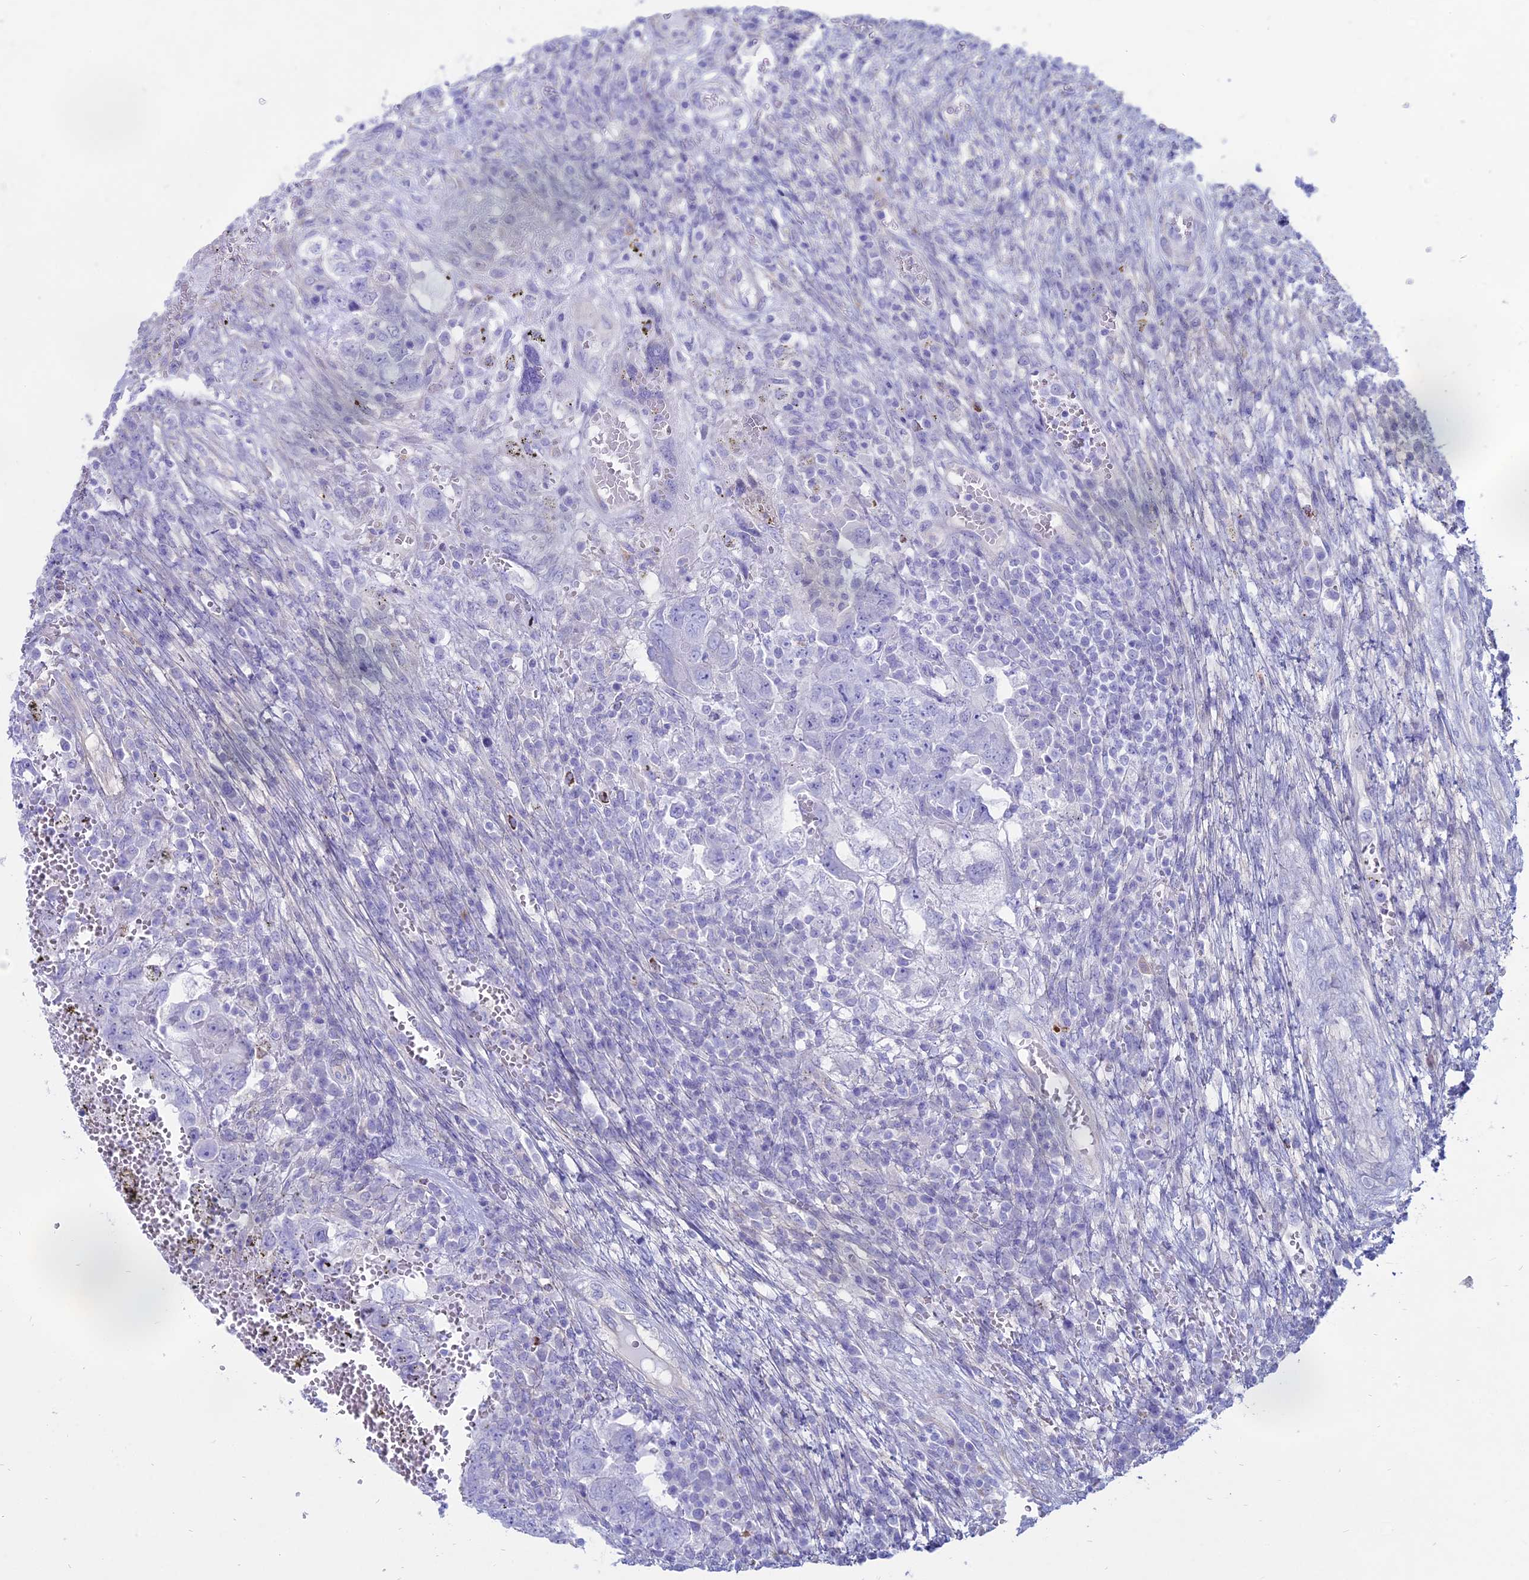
{"staining": {"intensity": "negative", "quantity": "none", "location": "none"}, "tissue": "testis cancer", "cell_type": "Tumor cells", "image_type": "cancer", "snomed": [{"axis": "morphology", "description": "Carcinoma, Embryonal, NOS"}, {"axis": "topography", "description": "Testis"}], "caption": "Testis cancer (embryonal carcinoma) was stained to show a protein in brown. There is no significant positivity in tumor cells. Brightfield microscopy of immunohistochemistry stained with DAB (3,3'-diaminobenzidine) (brown) and hematoxylin (blue), captured at high magnification.", "gene": "OR2AE1", "patient": {"sex": "male", "age": 26}}